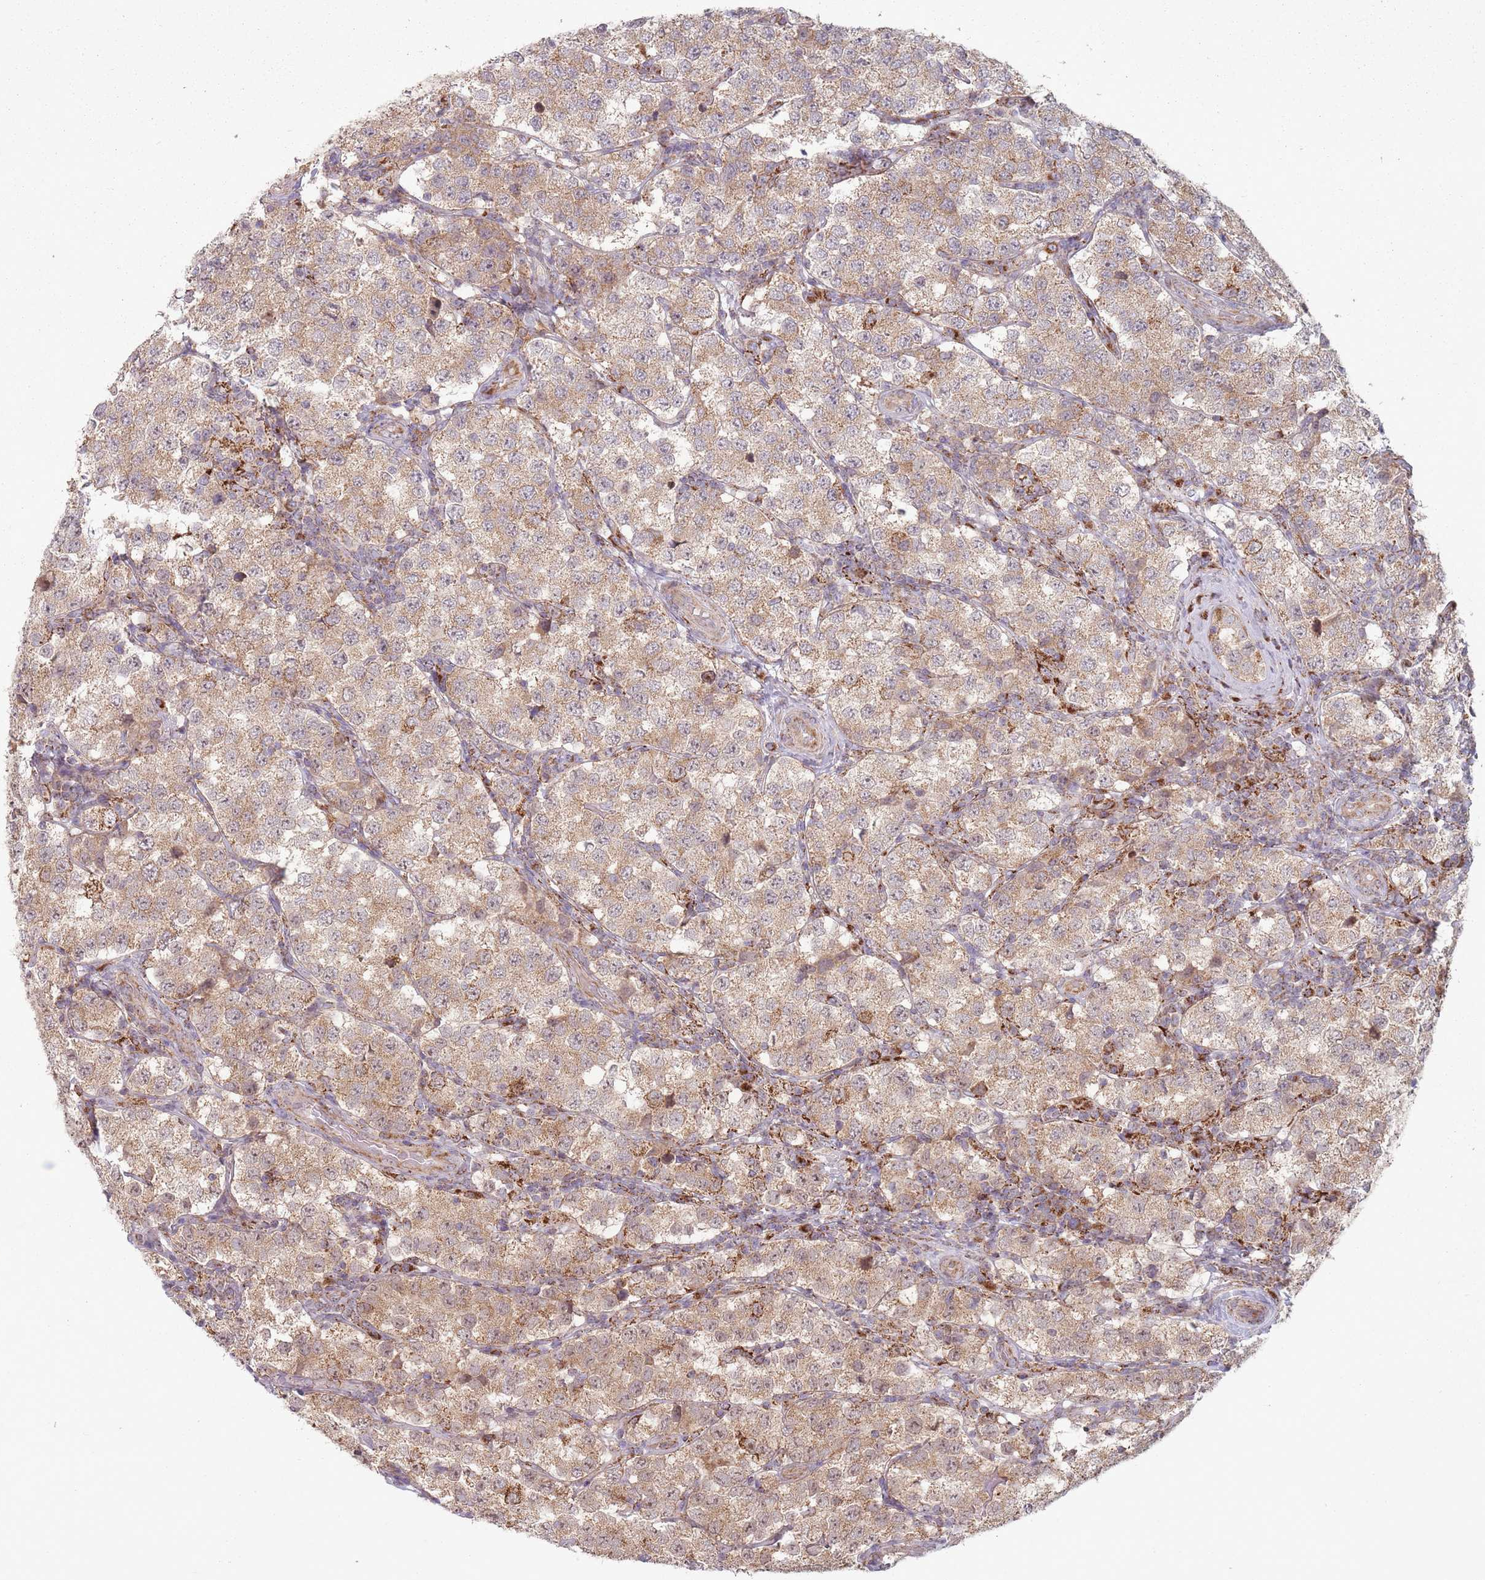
{"staining": {"intensity": "weak", "quantity": ">75%", "location": "cytoplasmic/membranous"}, "tissue": "testis cancer", "cell_type": "Tumor cells", "image_type": "cancer", "snomed": [{"axis": "morphology", "description": "Seminoma, NOS"}, {"axis": "topography", "description": "Testis"}], "caption": "Brown immunohistochemical staining in human testis seminoma reveals weak cytoplasmic/membranous staining in about >75% of tumor cells.", "gene": "OR10Q1", "patient": {"sex": "male", "age": 34}}